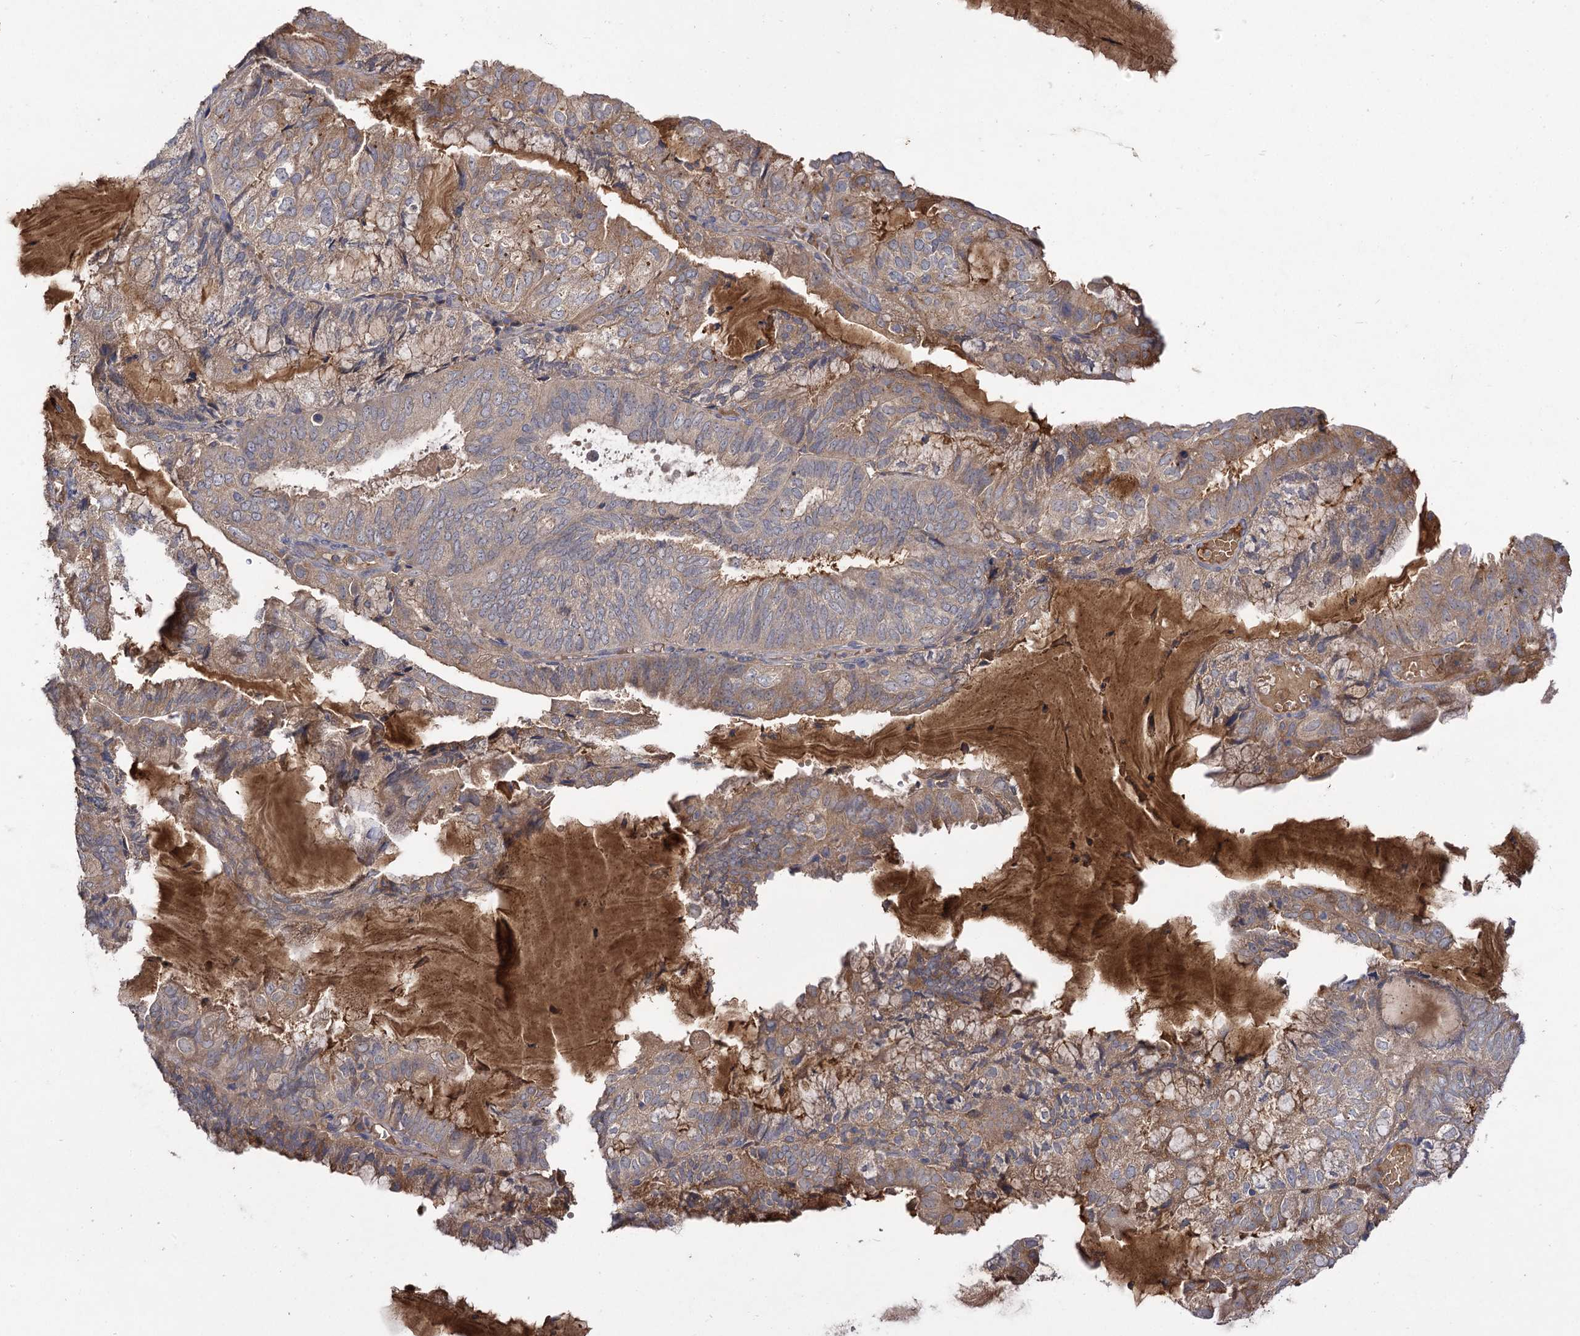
{"staining": {"intensity": "weak", "quantity": "<25%", "location": "cytoplasmic/membranous"}, "tissue": "endometrial cancer", "cell_type": "Tumor cells", "image_type": "cancer", "snomed": [{"axis": "morphology", "description": "Adenocarcinoma, NOS"}, {"axis": "topography", "description": "Endometrium"}], "caption": "This is a image of IHC staining of adenocarcinoma (endometrial), which shows no positivity in tumor cells.", "gene": "USP50", "patient": {"sex": "female", "age": 81}}